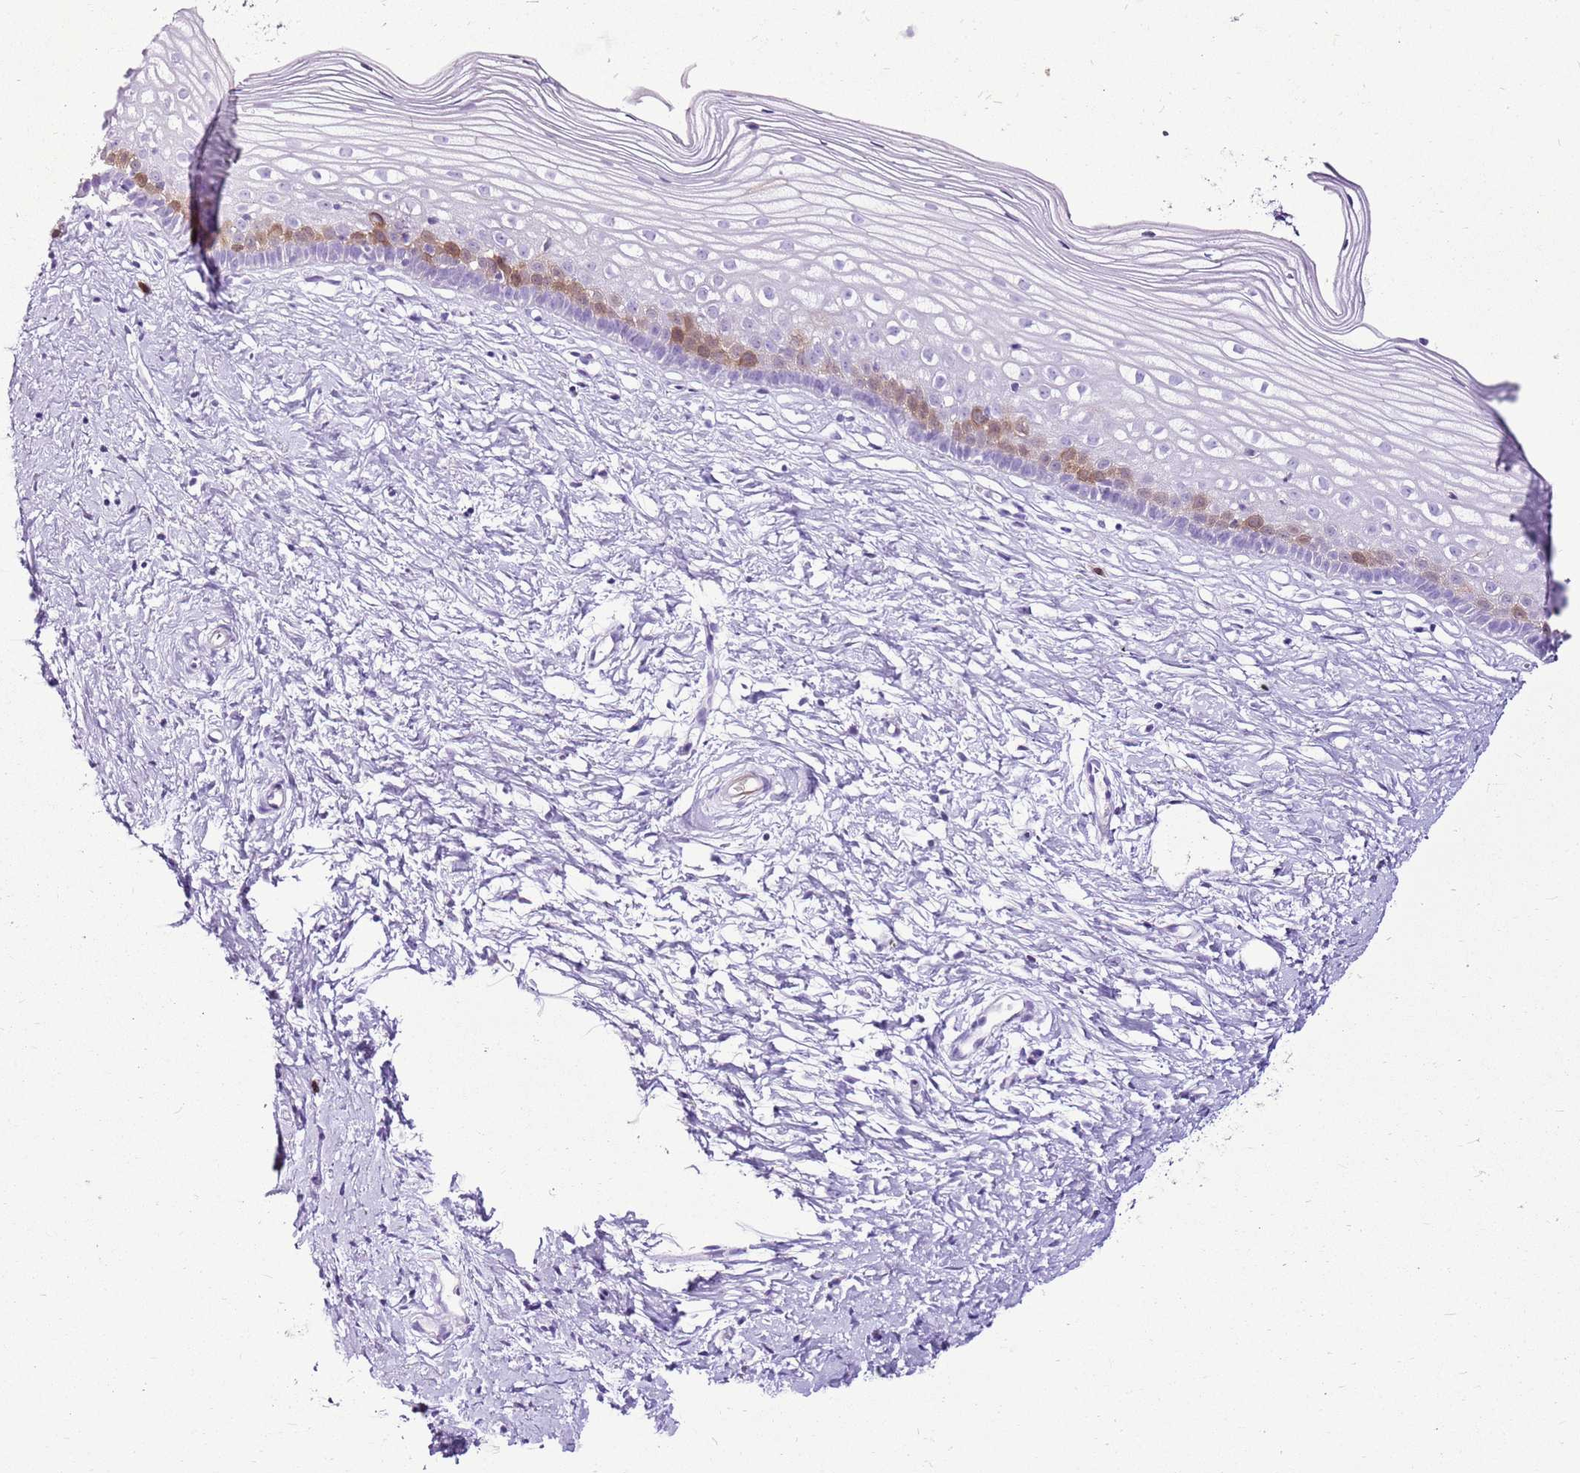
{"staining": {"intensity": "negative", "quantity": "none", "location": "none"}, "tissue": "cervix", "cell_type": "Glandular cells", "image_type": "normal", "snomed": [{"axis": "morphology", "description": "Normal tissue, NOS"}, {"axis": "topography", "description": "Cervix"}], "caption": "Immunohistochemical staining of normal cervix reveals no significant staining in glandular cells.", "gene": "SPC25", "patient": {"sex": "female", "age": 40}}